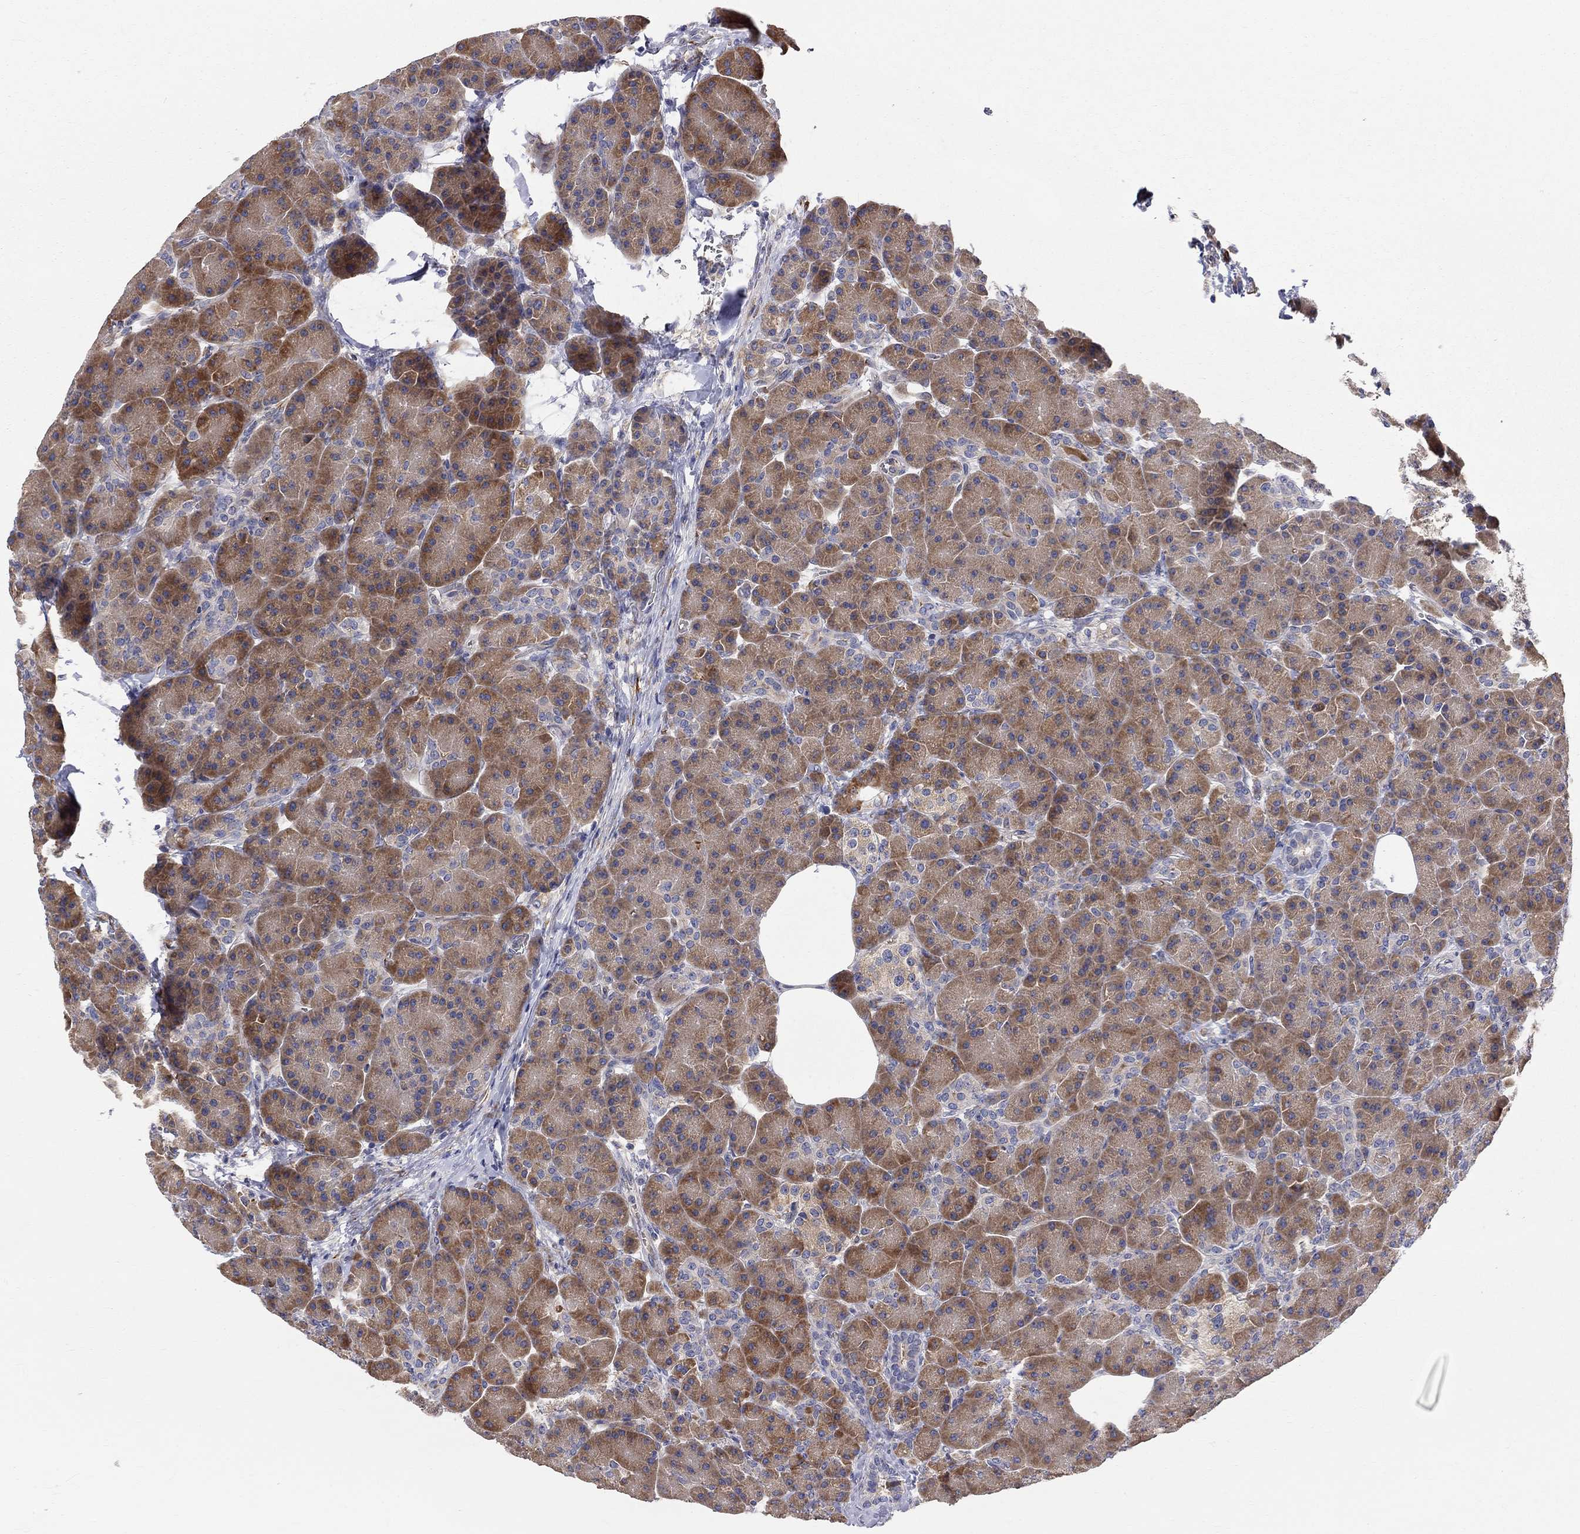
{"staining": {"intensity": "moderate", "quantity": ">75%", "location": "cytoplasmic/membranous"}, "tissue": "pancreas", "cell_type": "Exocrine glandular cells", "image_type": "normal", "snomed": [{"axis": "morphology", "description": "Normal tissue, NOS"}, {"axis": "topography", "description": "Pancreas"}], "caption": "Immunohistochemical staining of normal human pancreas demonstrates moderate cytoplasmic/membranous protein positivity in approximately >75% of exocrine glandular cells.", "gene": "CASTOR1", "patient": {"sex": "female", "age": 63}}